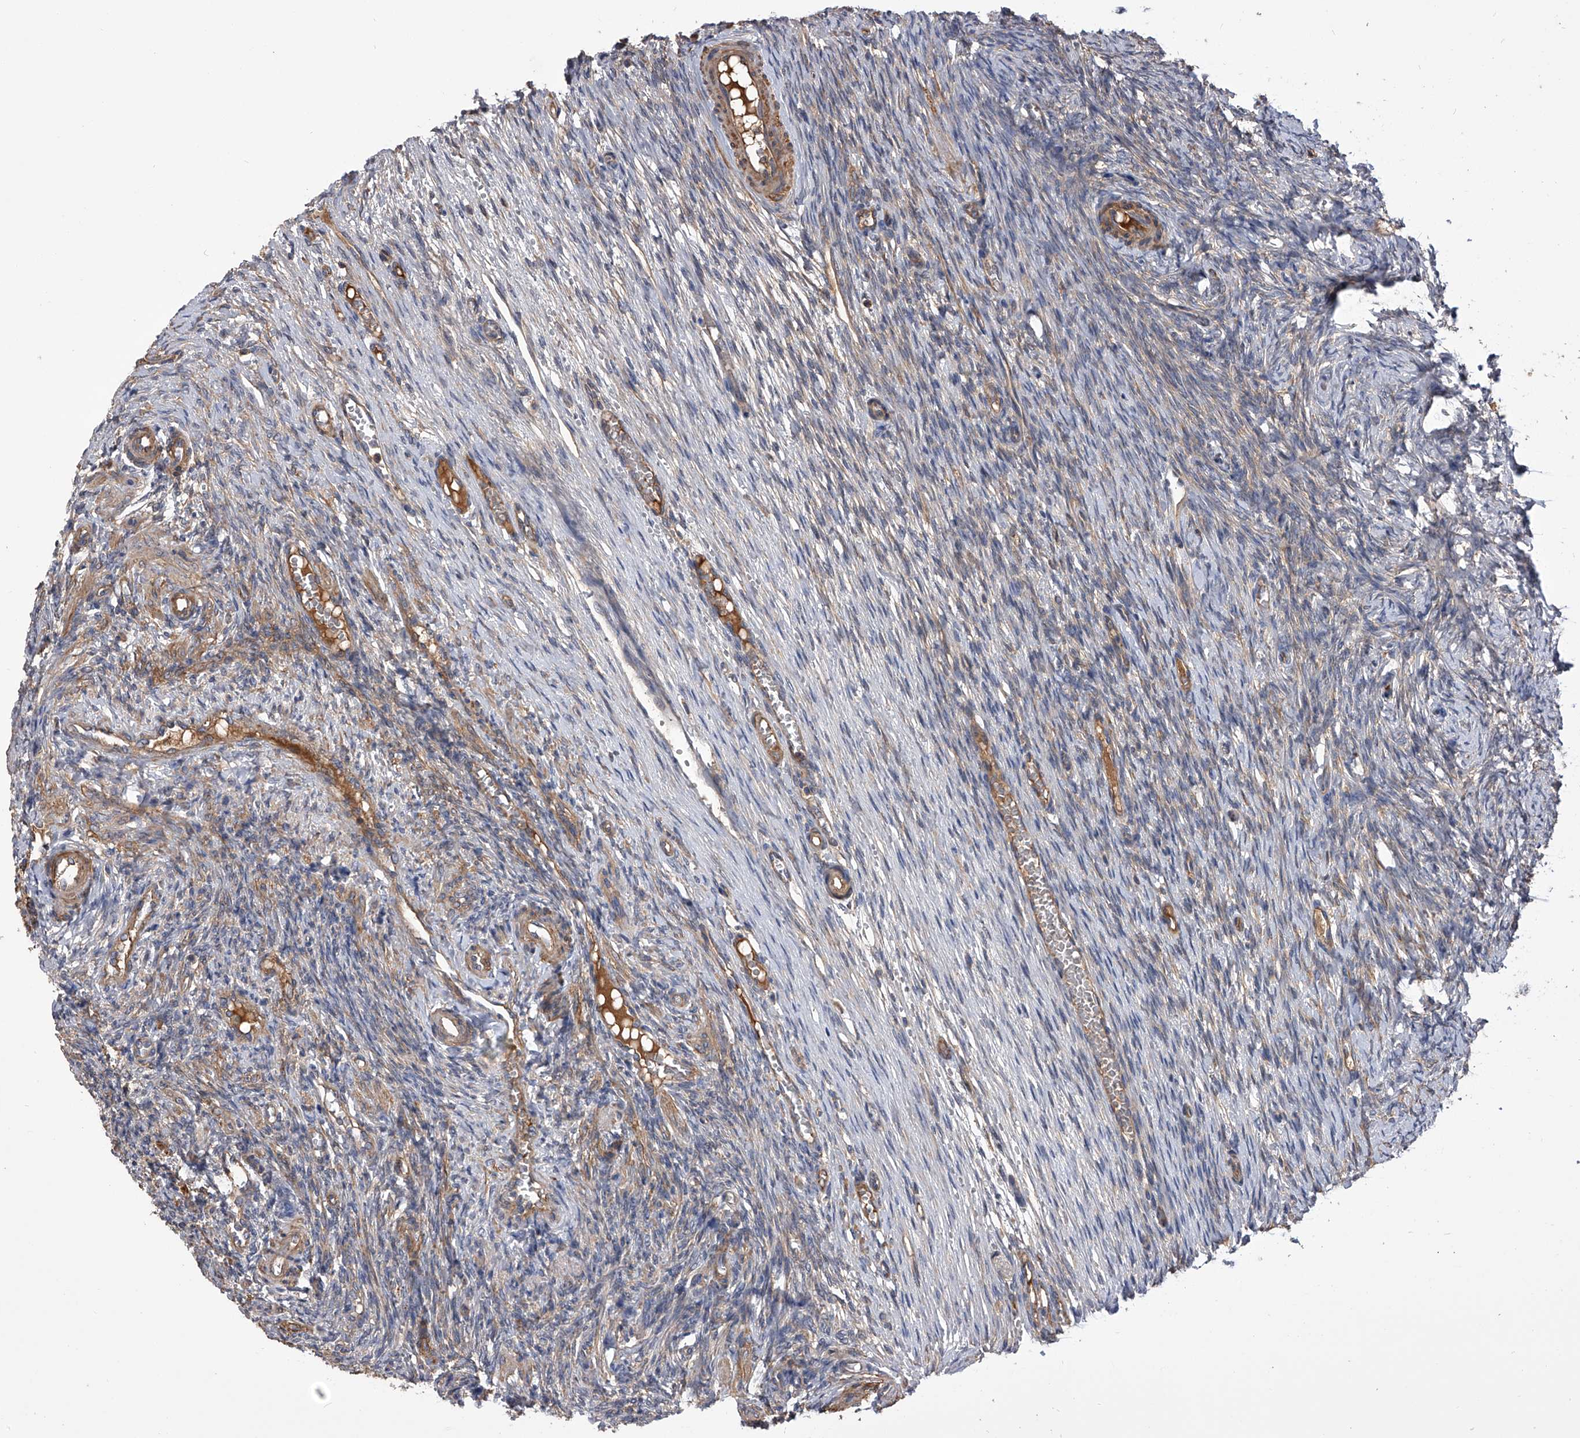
{"staining": {"intensity": "weak", "quantity": "25%-75%", "location": "cytoplasmic/membranous"}, "tissue": "ovary", "cell_type": "Ovarian stroma cells", "image_type": "normal", "snomed": [{"axis": "morphology", "description": "Adenocarcinoma, NOS"}, {"axis": "topography", "description": "Endometrium"}], "caption": "Protein expression analysis of unremarkable ovary shows weak cytoplasmic/membranous expression in approximately 25%-75% of ovarian stroma cells.", "gene": "CUL7", "patient": {"sex": "female", "age": 32}}